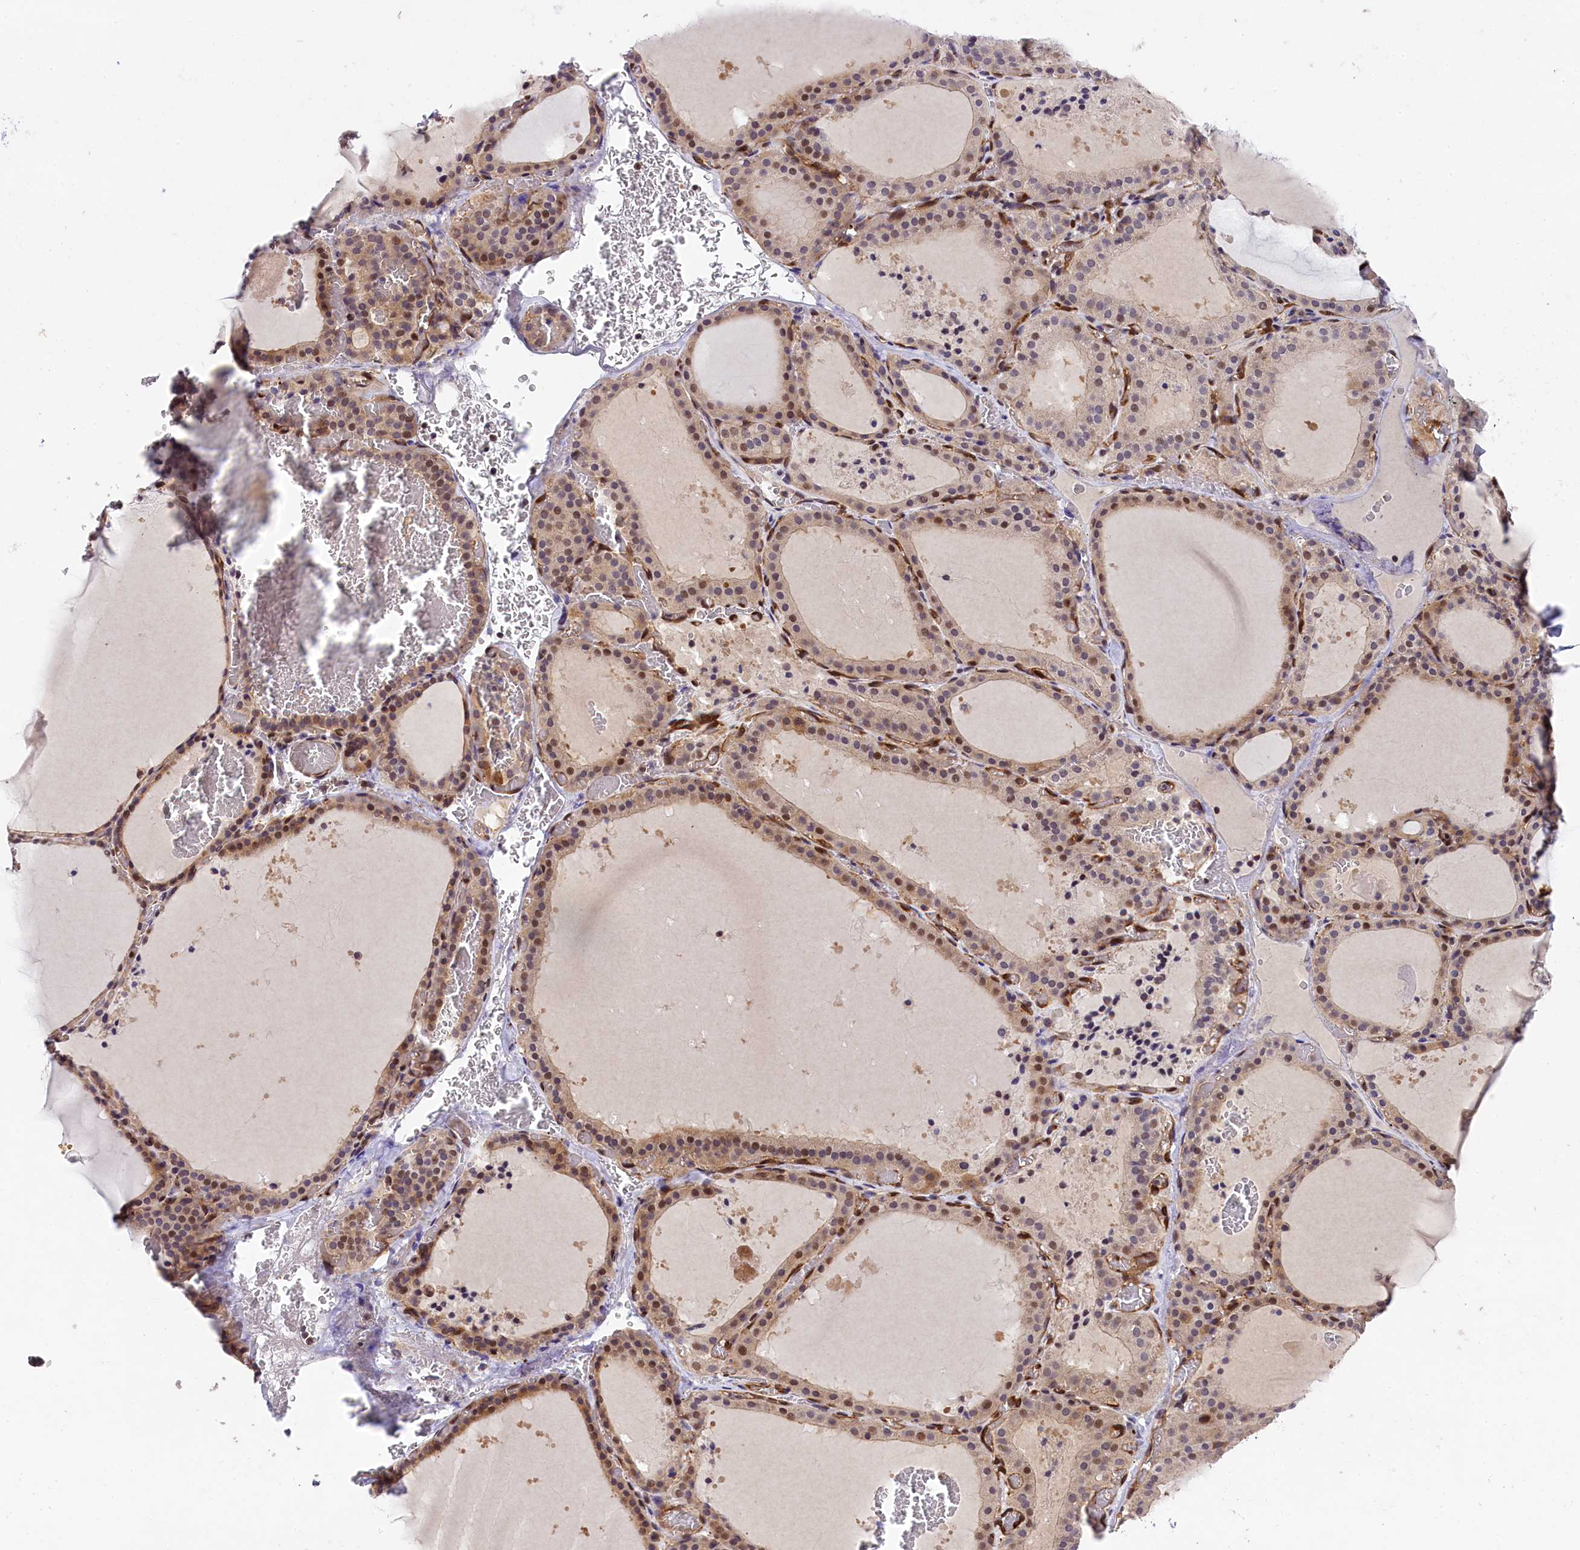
{"staining": {"intensity": "moderate", "quantity": "25%-75%", "location": "cytoplasmic/membranous,nuclear"}, "tissue": "thyroid gland", "cell_type": "Glandular cells", "image_type": "normal", "snomed": [{"axis": "morphology", "description": "Normal tissue, NOS"}, {"axis": "topography", "description": "Thyroid gland"}], "caption": "This image displays normal thyroid gland stained with immunohistochemistry to label a protein in brown. The cytoplasmic/membranous,nuclear of glandular cells show moderate positivity for the protein. Nuclei are counter-stained blue.", "gene": "SNRK", "patient": {"sex": "female", "age": 39}}